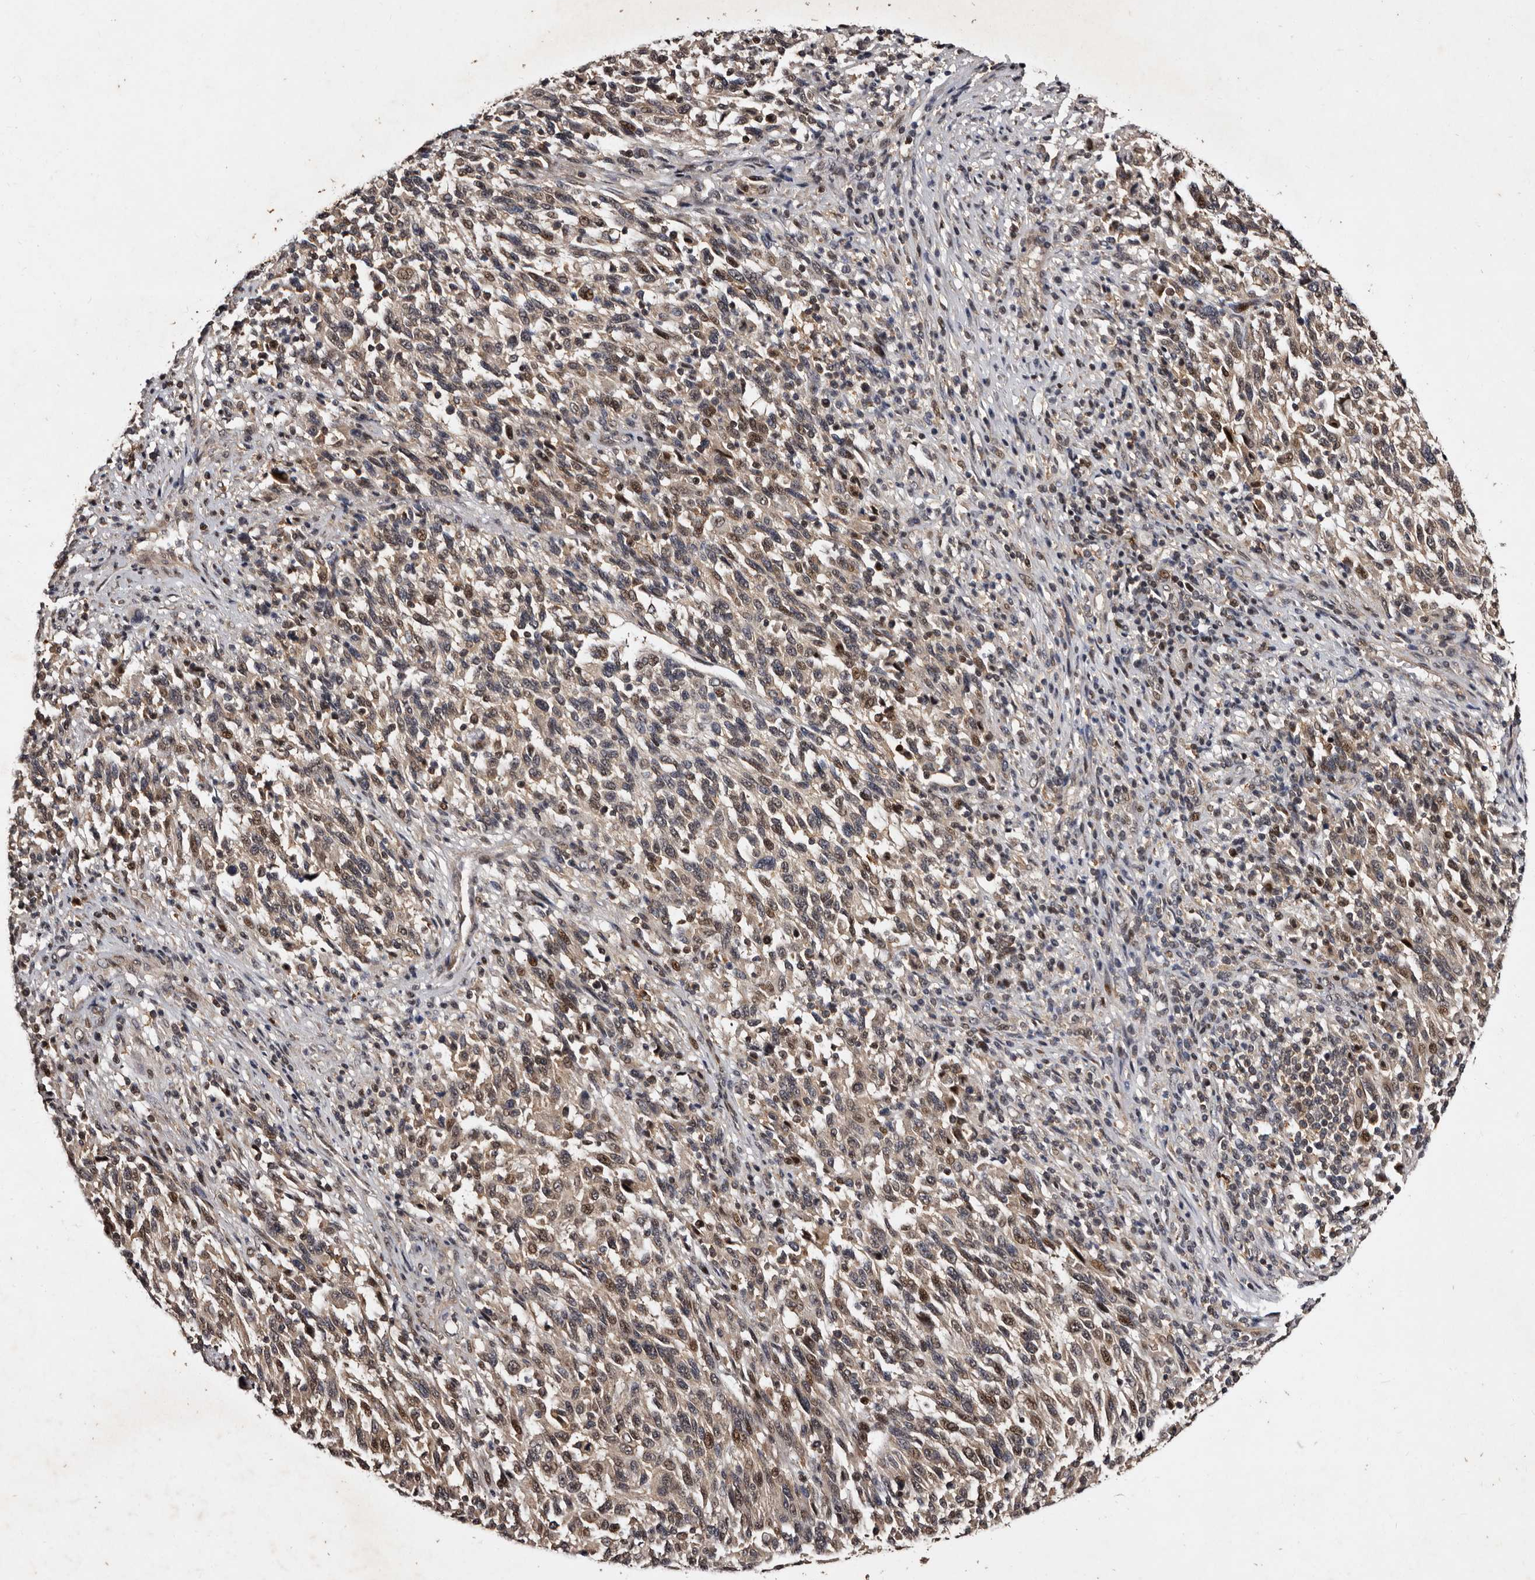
{"staining": {"intensity": "weak", "quantity": ">75%", "location": "cytoplasmic/membranous,nuclear"}, "tissue": "melanoma", "cell_type": "Tumor cells", "image_type": "cancer", "snomed": [{"axis": "morphology", "description": "Malignant melanoma, Metastatic site"}, {"axis": "topography", "description": "Lymph node"}], "caption": "Tumor cells display weak cytoplasmic/membranous and nuclear positivity in about >75% of cells in malignant melanoma (metastatic site). (DAB (3,3'-diaminobenzidine) = brown stain, brightfield microscopy at high magnification).", "gene": "MKRN3", "patient": {"sex": "male", "age": 61}}